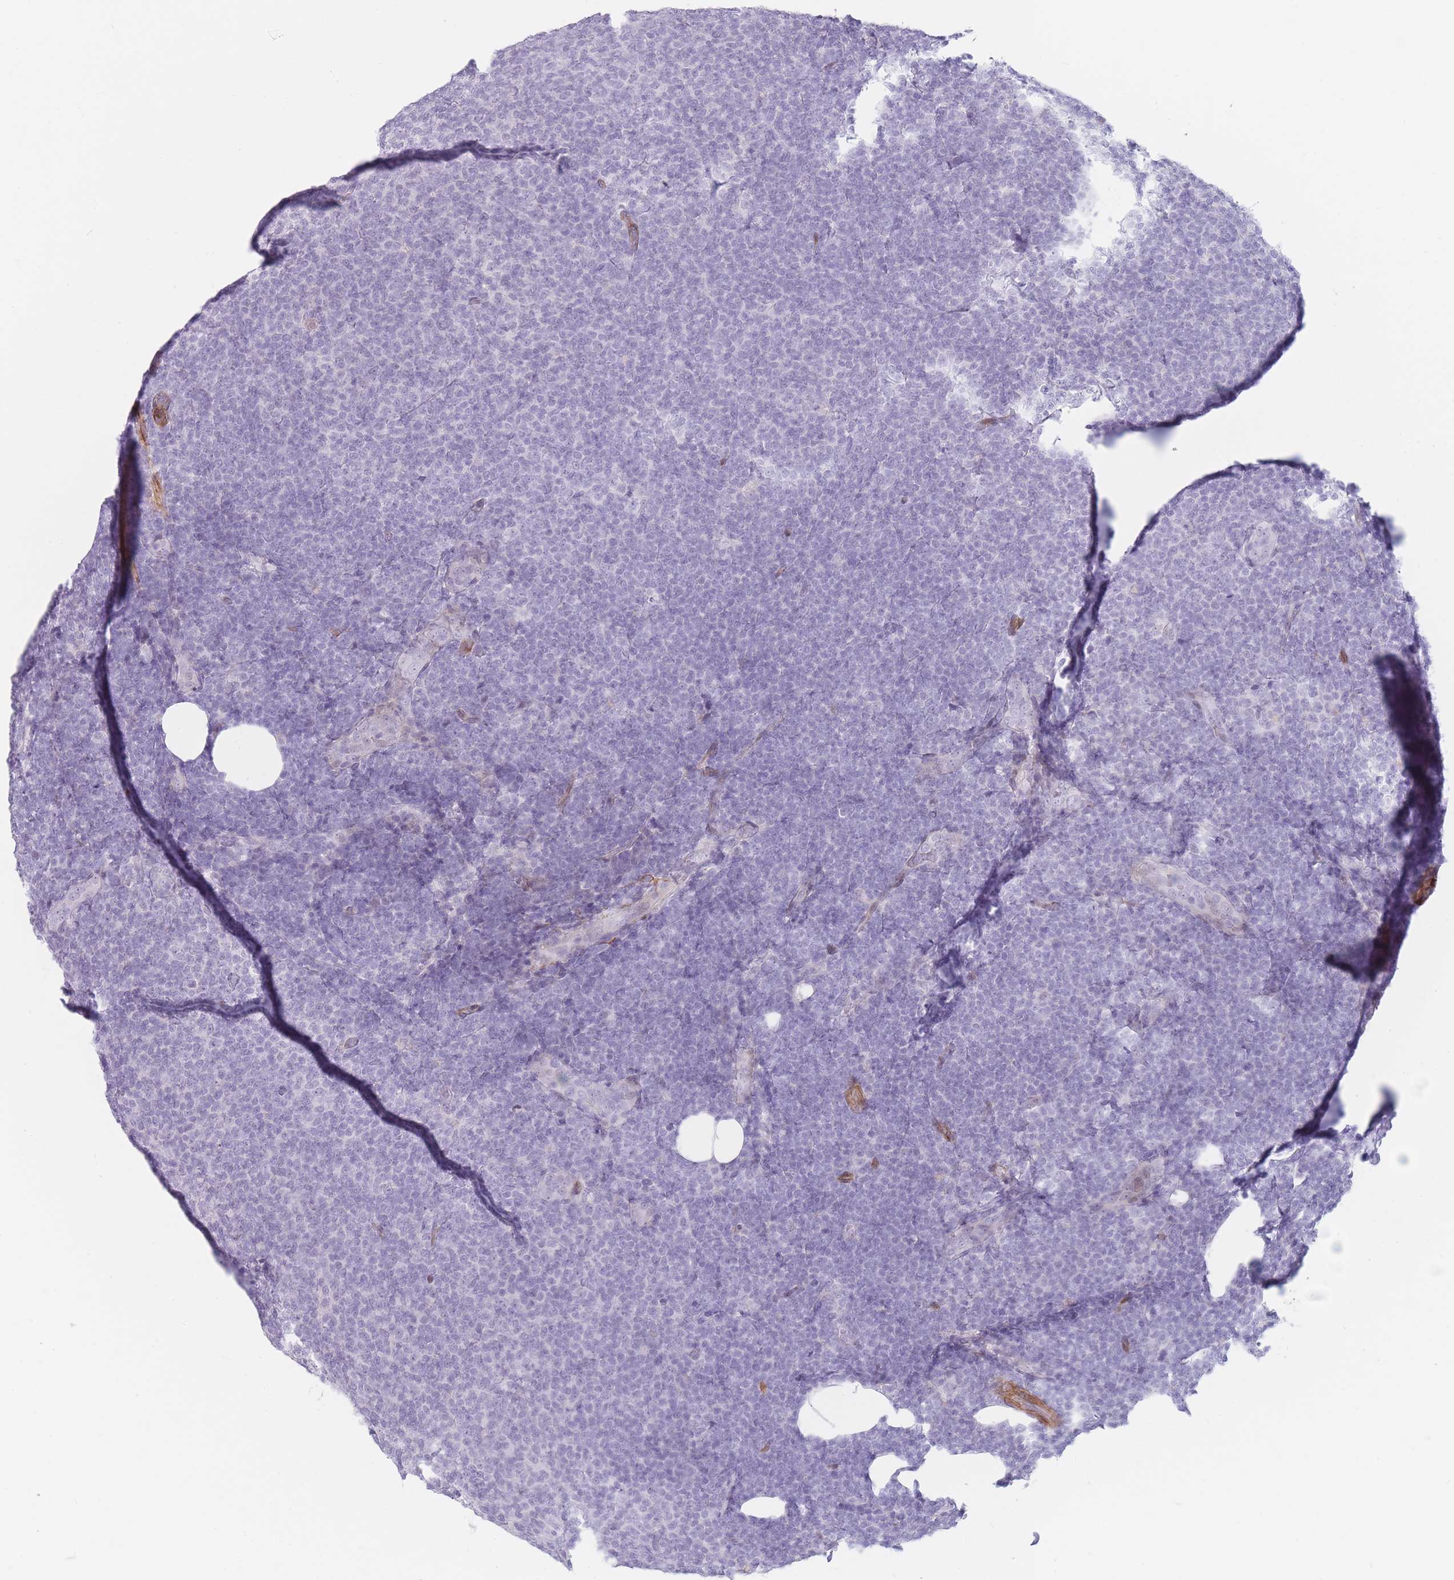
{"staining": {"intensity": "negative", "quantity": "none", "location": "none"}, "tissue": "lymphoma", "cell_type": "Tumor cells", "image_type": "cancer", "snomed": [{"axis": "morphology", "description": "Malignant lymphoma, non-Hodgkin's type, Low grade"}, {"axis": "topography", "description": "Lymph node"}], "caption": "Malignant lymphoma, non-Hodgkin's type (low-grade) stained for a protein using immunohistochemistry shows no positivity tumor cells.", "gene": "IFNA6", "patient": {"sex": "male", "age": 66}}